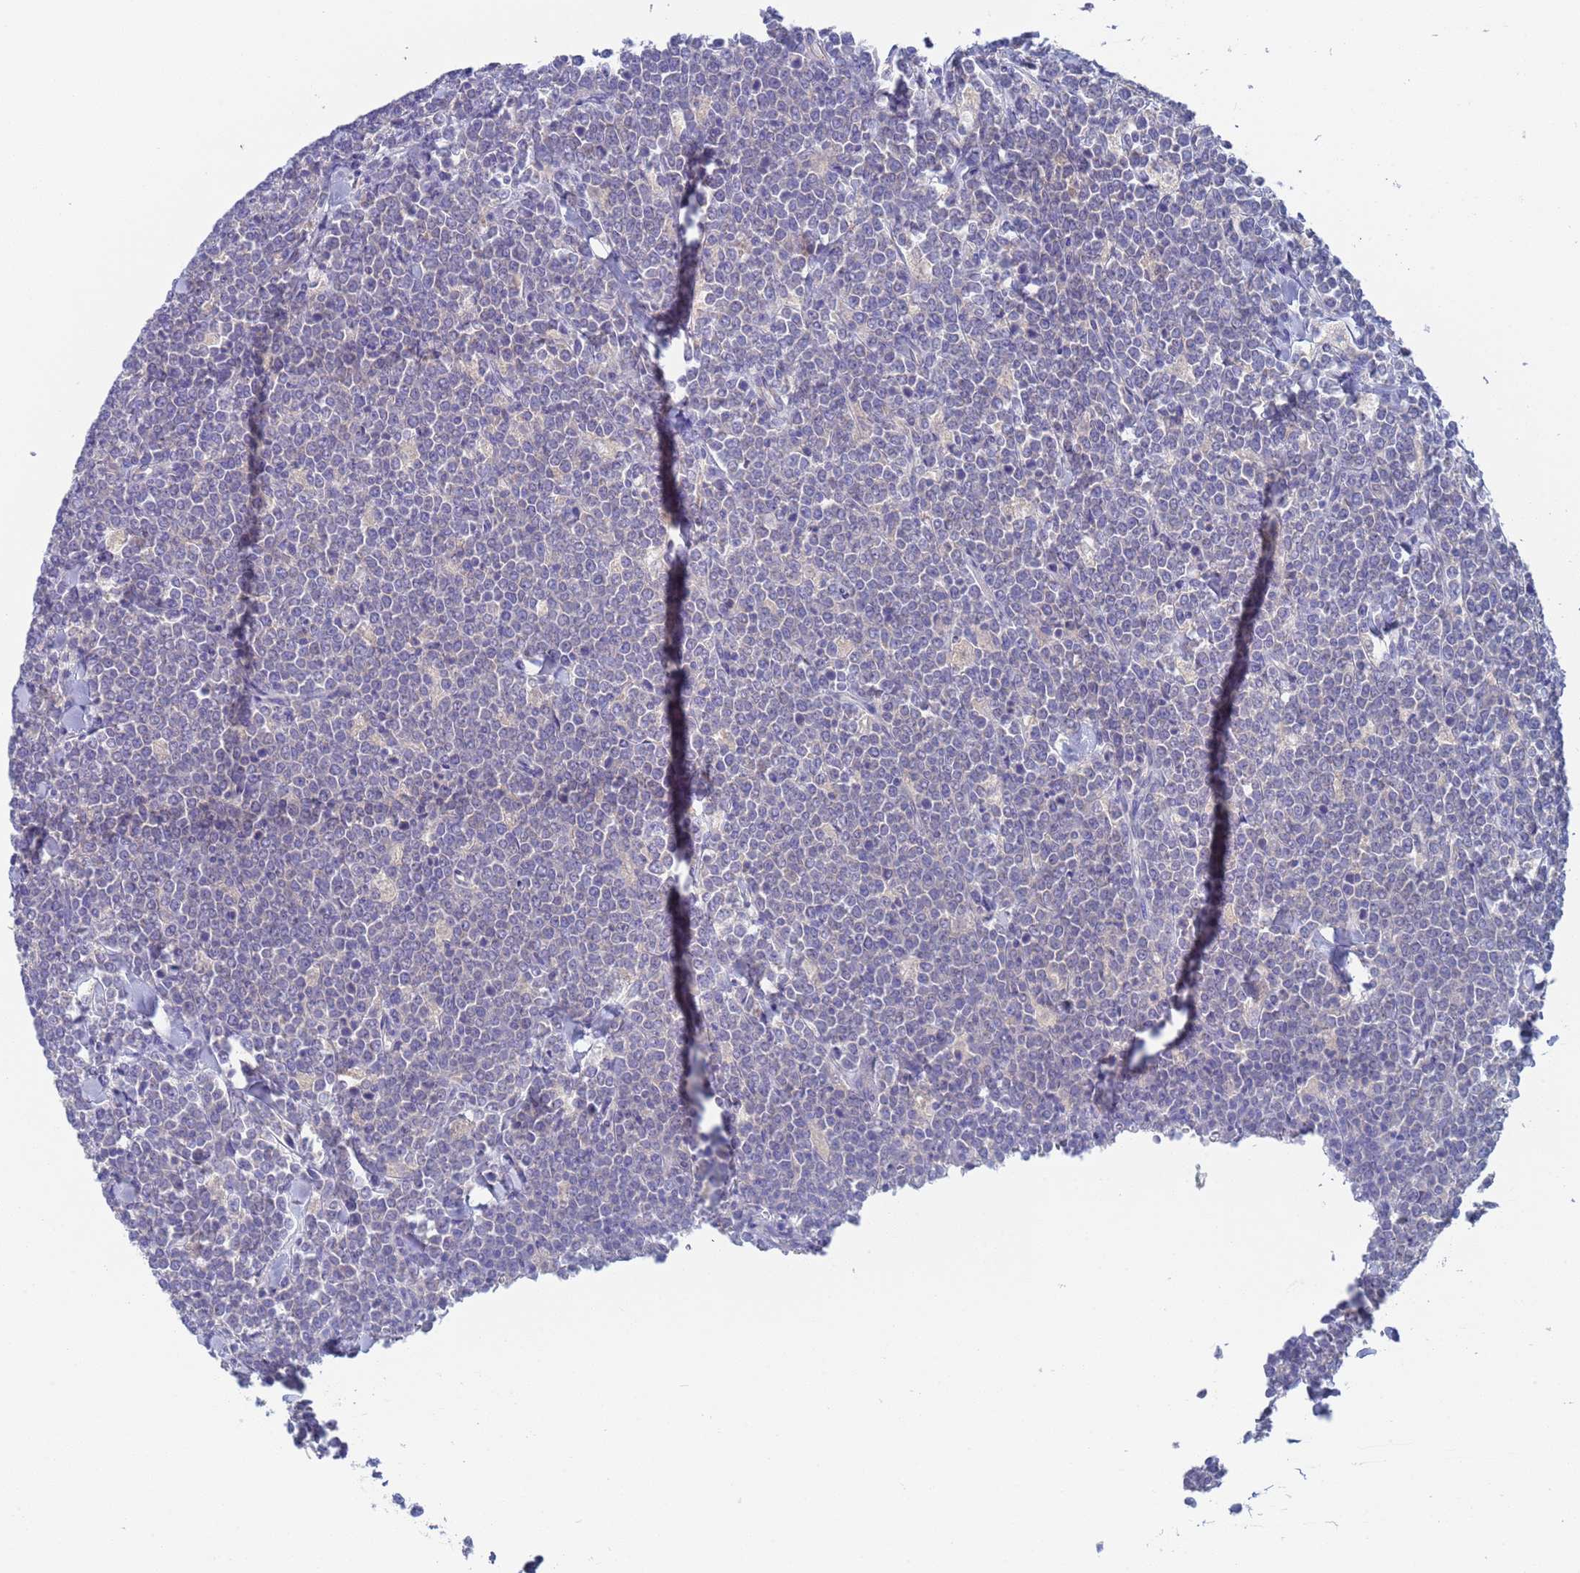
{"staining": {"intensity": "negative", "quantity": "none", "location": "none"}, "tissue": "lymphoma", "cell_type": "Tumor cells", "image_type": "cancer", "snomed": [{"axis": "morphology", "description": "Malignant lymphoma, non-Hodgkin's type, High grade"}, {"axis": "topography", "description": "Small intestine"}], "caption": "Protein analysis of high-grade malignant lymphoma, non-Hodgkin's type reveals no significant positivity in tumor cells.", "gene": "PET117", "patient": {"sex": "male", "age": 8}}